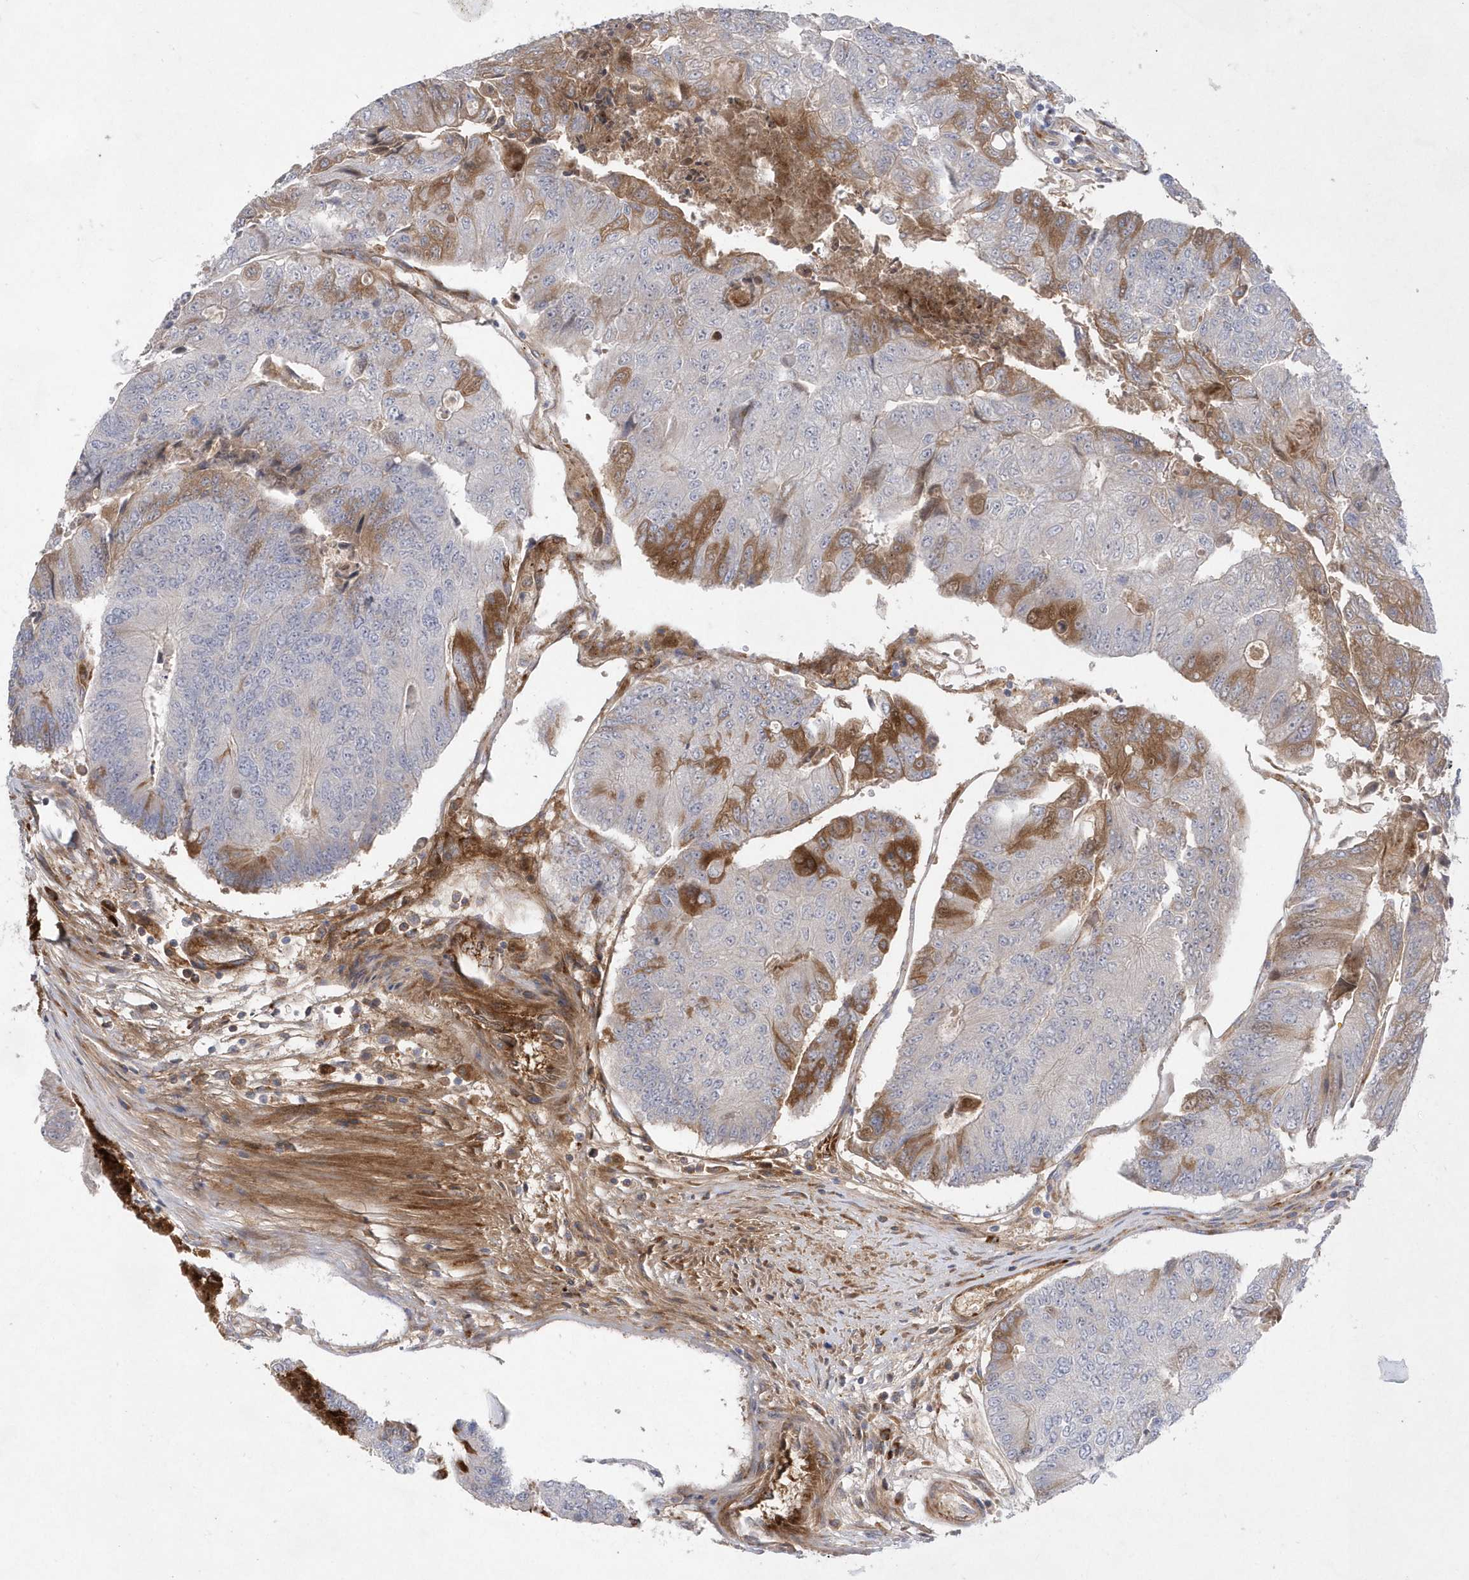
{"staining": {"intensity": "moderate", "quantity": "<25%", "location": "cytoplasmic/membranous"}, "tissue": "colorectal cancer", "cell_type": "Tumor cells", "image_type": "cancer", "snomed": [{"axis": "morphology", "description": "Adenocarcinoma, NOS"}, {"axis": "topography", "description": "Colon"}], "caption": "IHC photomicrograph of neoplastic tissue: human colorectal cancer stained using immunohistochemistry shows low levels of moderate protein expression localized specifically in the cytoplasmic/membranous of tumor cells, appearing as a cytoplasmic/membranous brown color.", "gene": "TMEM132B", "patient": {"sex": "female", "age": 67}}